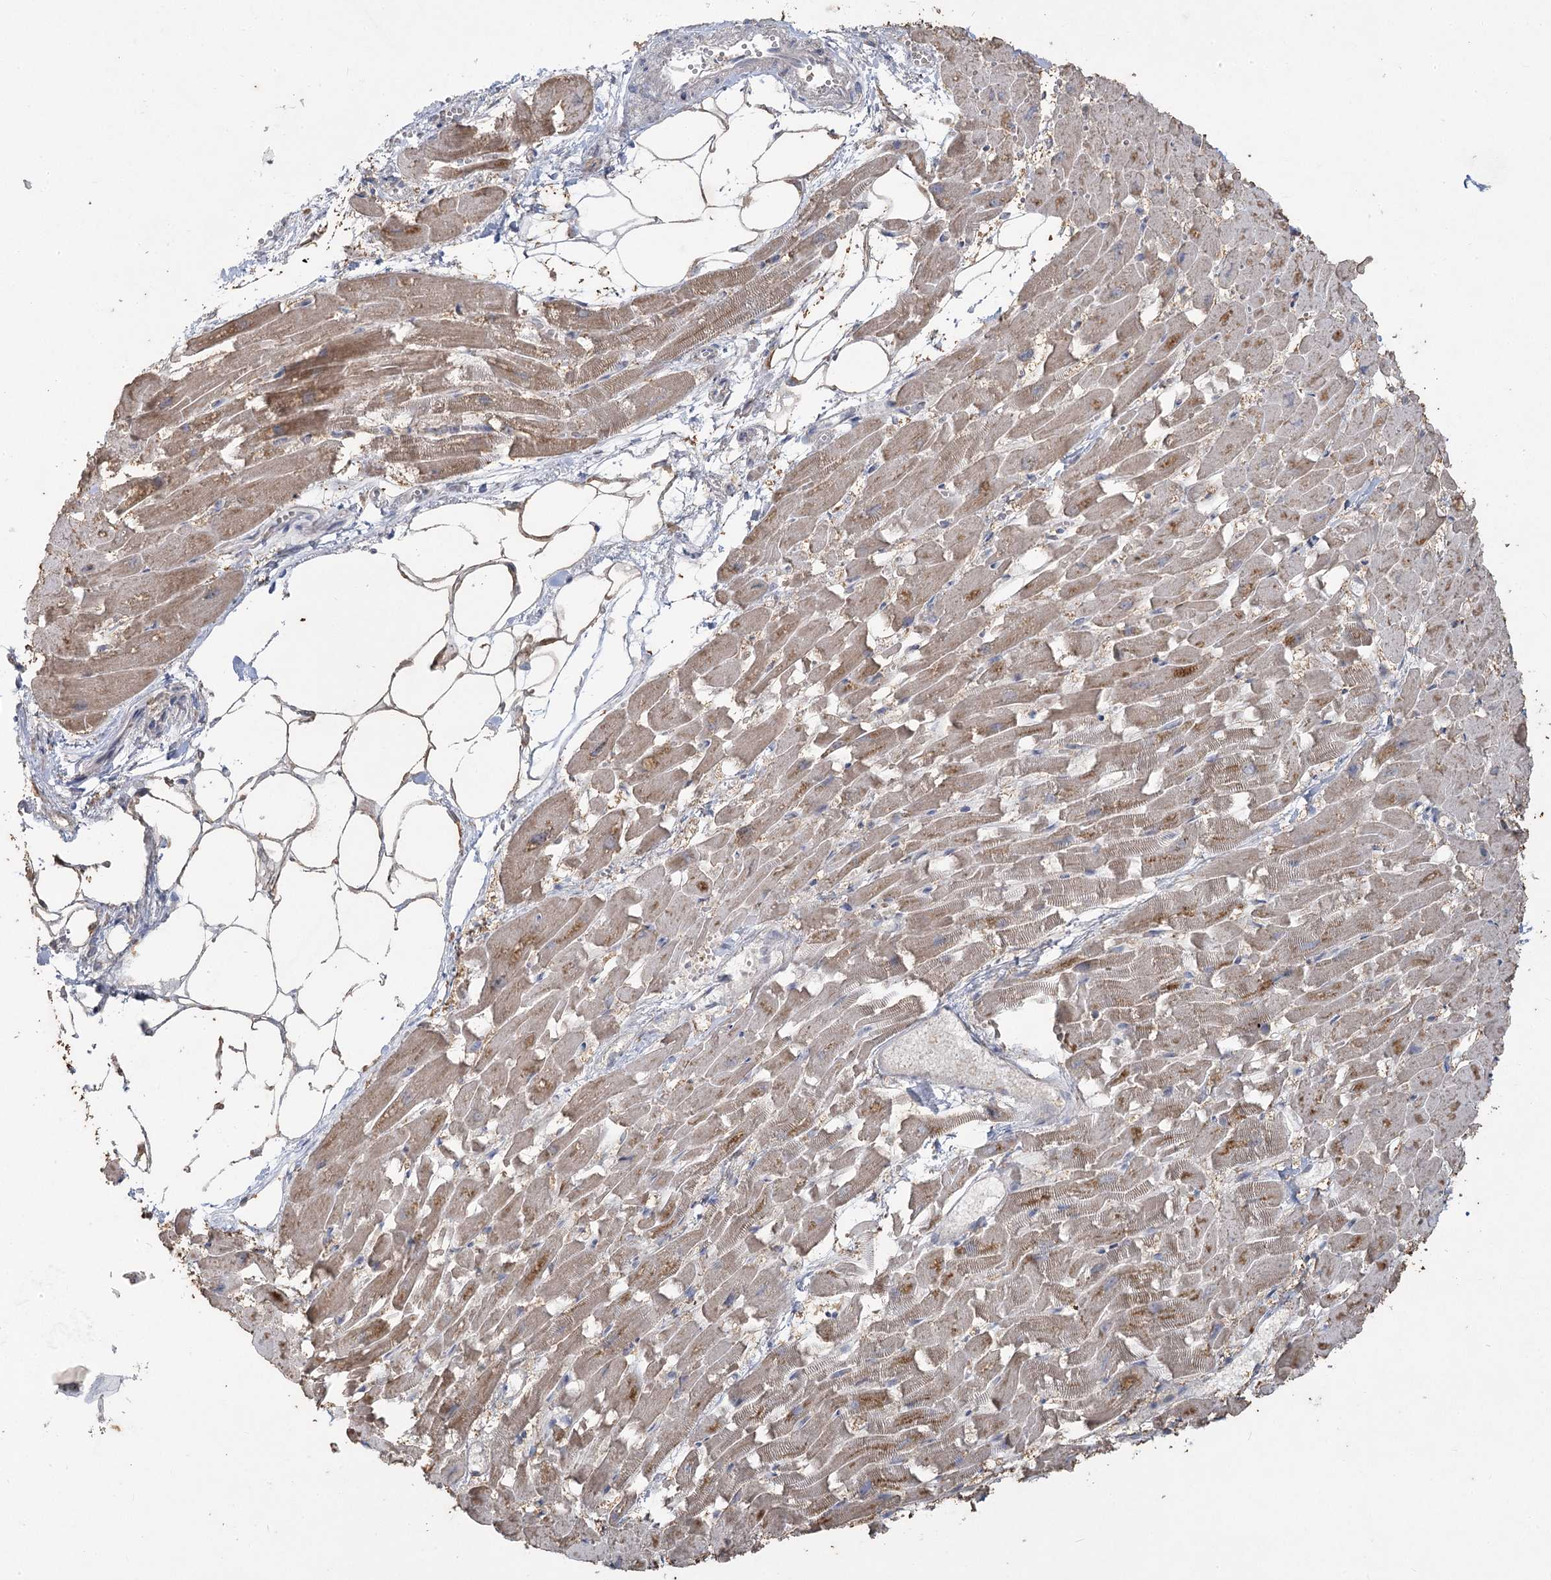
{"staining": {"intensity": "weak", "quantity": ">75%", "location": "cytoplasmic/membranous"}, "tissue": "heart muscle", "cell_type": "Cardiomyocytes", "image_type": "normal", "snomed": [{"axis": "morphology", "description": "Normal tissue, NOS"}, {"axis": "topography", "description": "Heart"}], "caption": "There is low levels of weak cytoplasmic/membranous positivity in cardiomyocytes of unremarkable heart muscle, as demonstrated by immunohistochemical staining (brown color).", "gene": "PLA2G12A", "patient": {"sex": "female", "age": 64}}